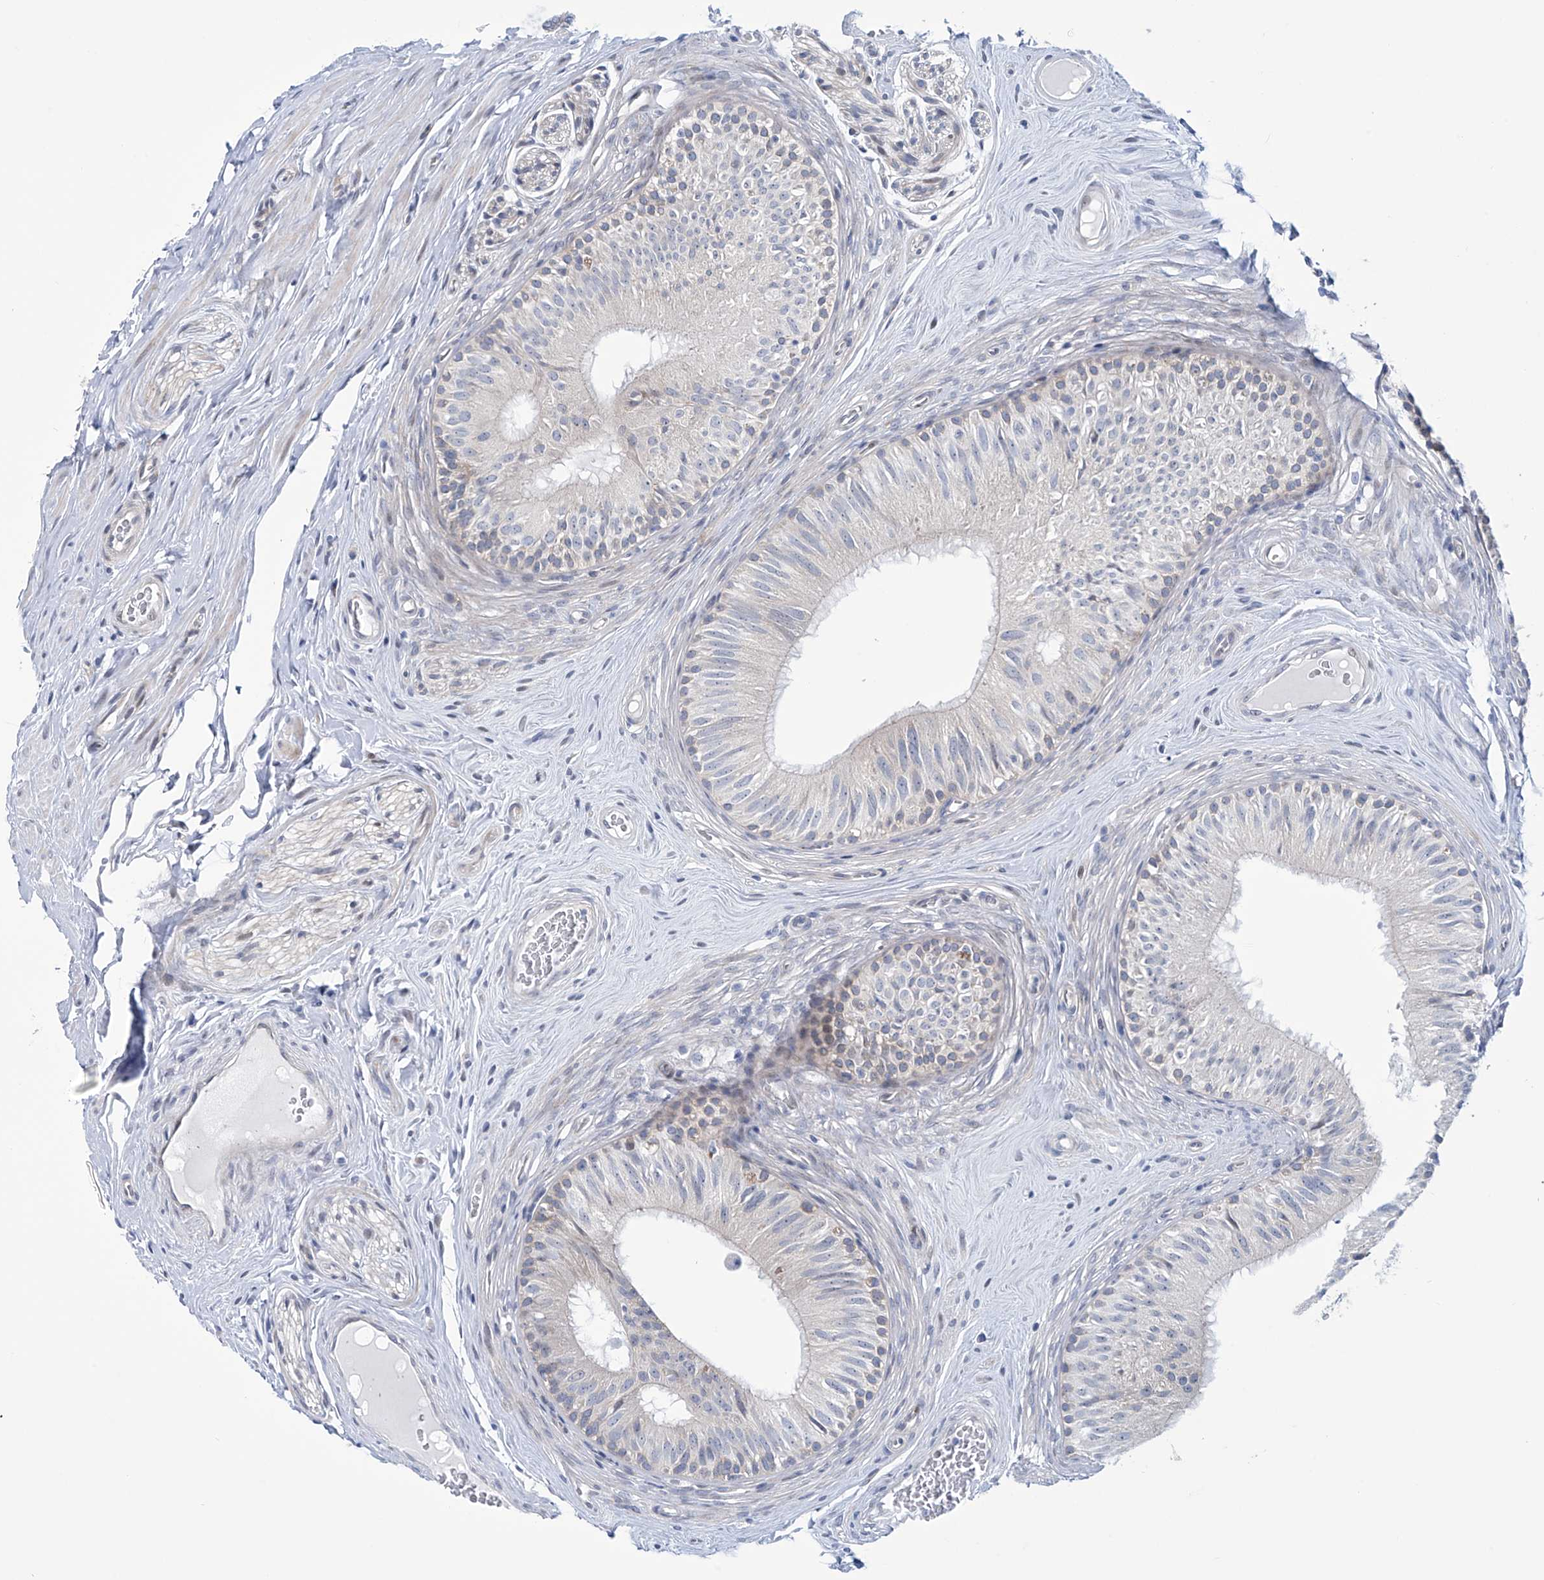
{"staining": {"intensity": "negative", "quantity": "none", "location": "none"}, "tissue": "epididymis", "cell_type": "Glandular cells", "image_type": "normal", "snomed": [{"axis": "morphology", "description": "Normal tissue, NOS"}, {"axis": "topography", "description": "Epididymis"}], "caption": "Glandular cells show no significant protein positivity in benign epididymis. (DAB immunohistochemistry with hematoxylin counter stain).", "gene": "TRIM60", "patient": {"sex": "male", "age": 46}}